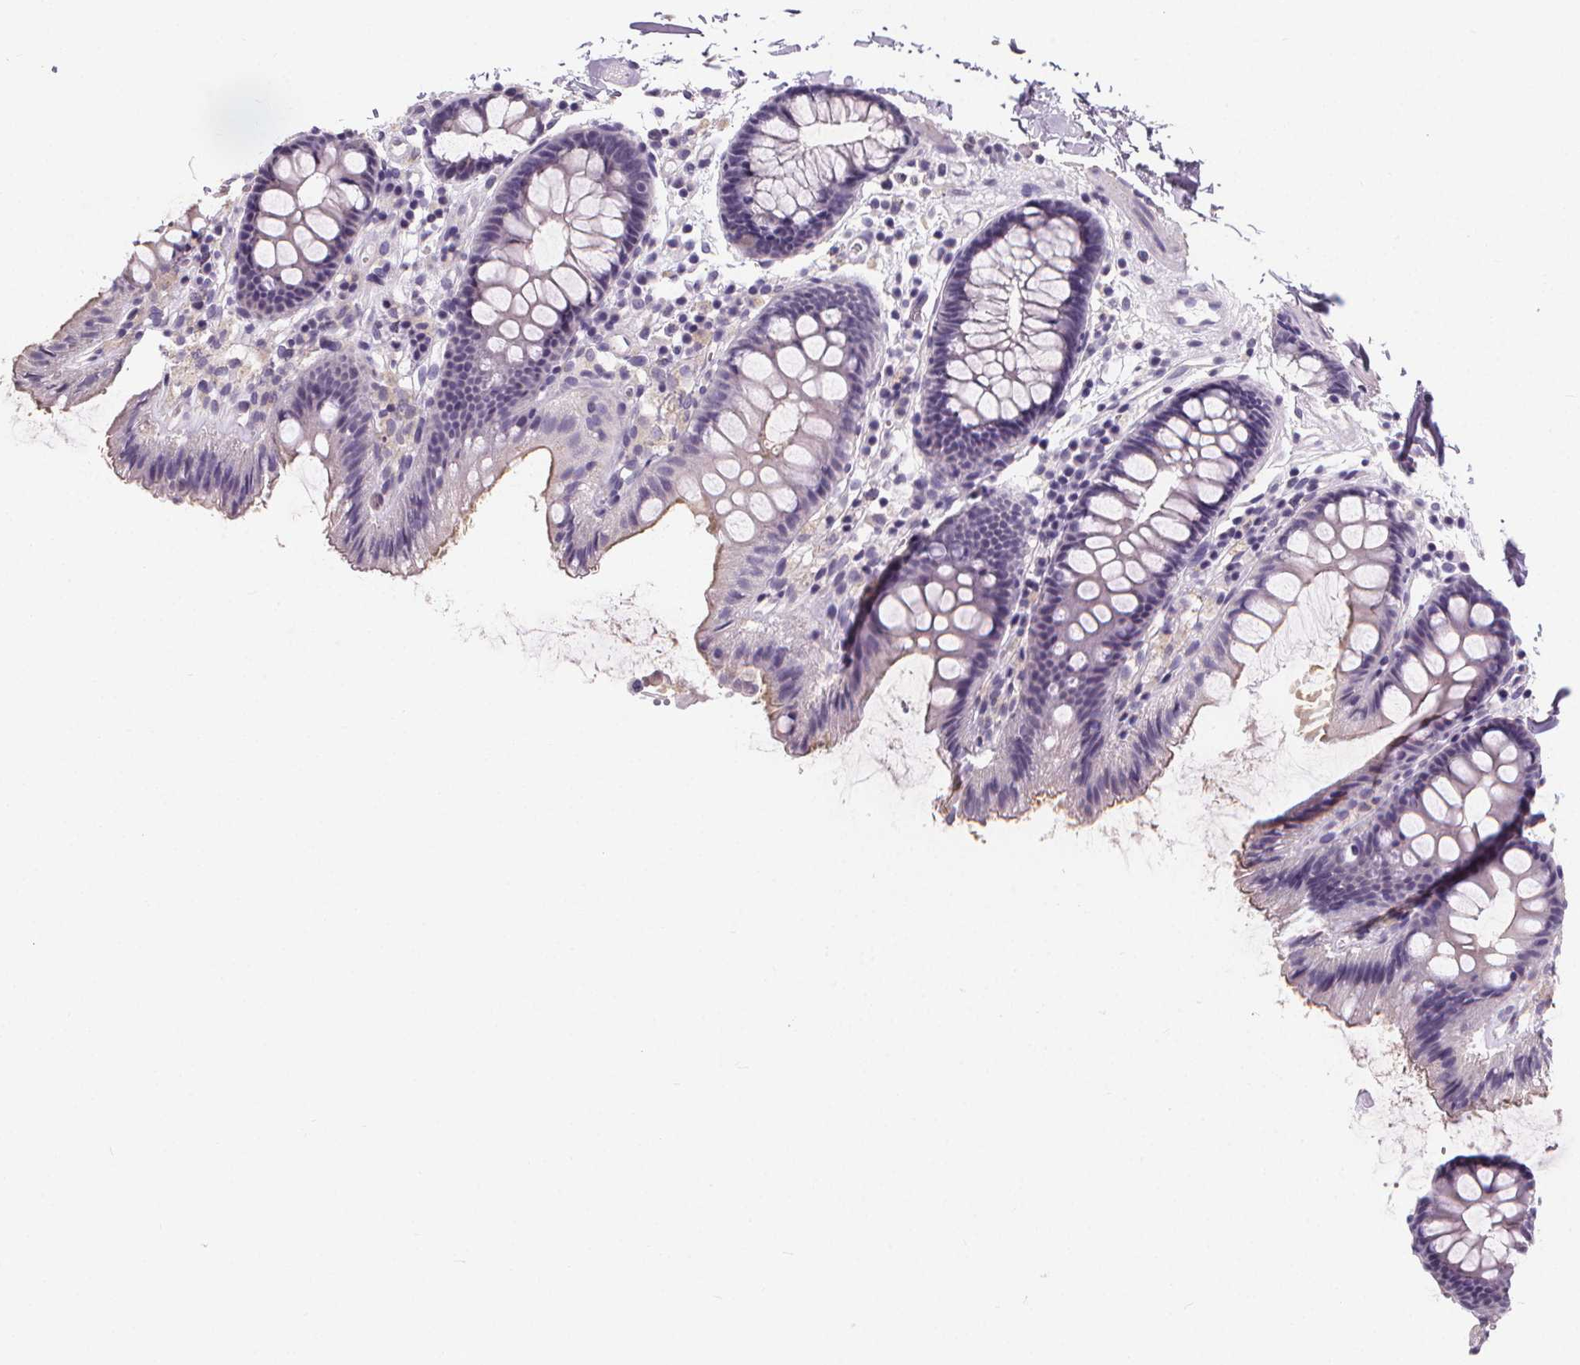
{"staining": {"intensity": "negative", "quantity": "none", "location": "none"}, "tissue": "colon", "cell_type": "Endothelial cells", "image_type": "normal", "snomed": [{"axis": "morphology", "description": "Normal tissue, NOS"}, {"axis": "topography", "description": "Colon"}], "caption": "Micrograph shows no significant protein positivity in endothelial cells of benign colon.", "gene": "ATP6V1D", "patient": {"sex": "male", "age": 84}}